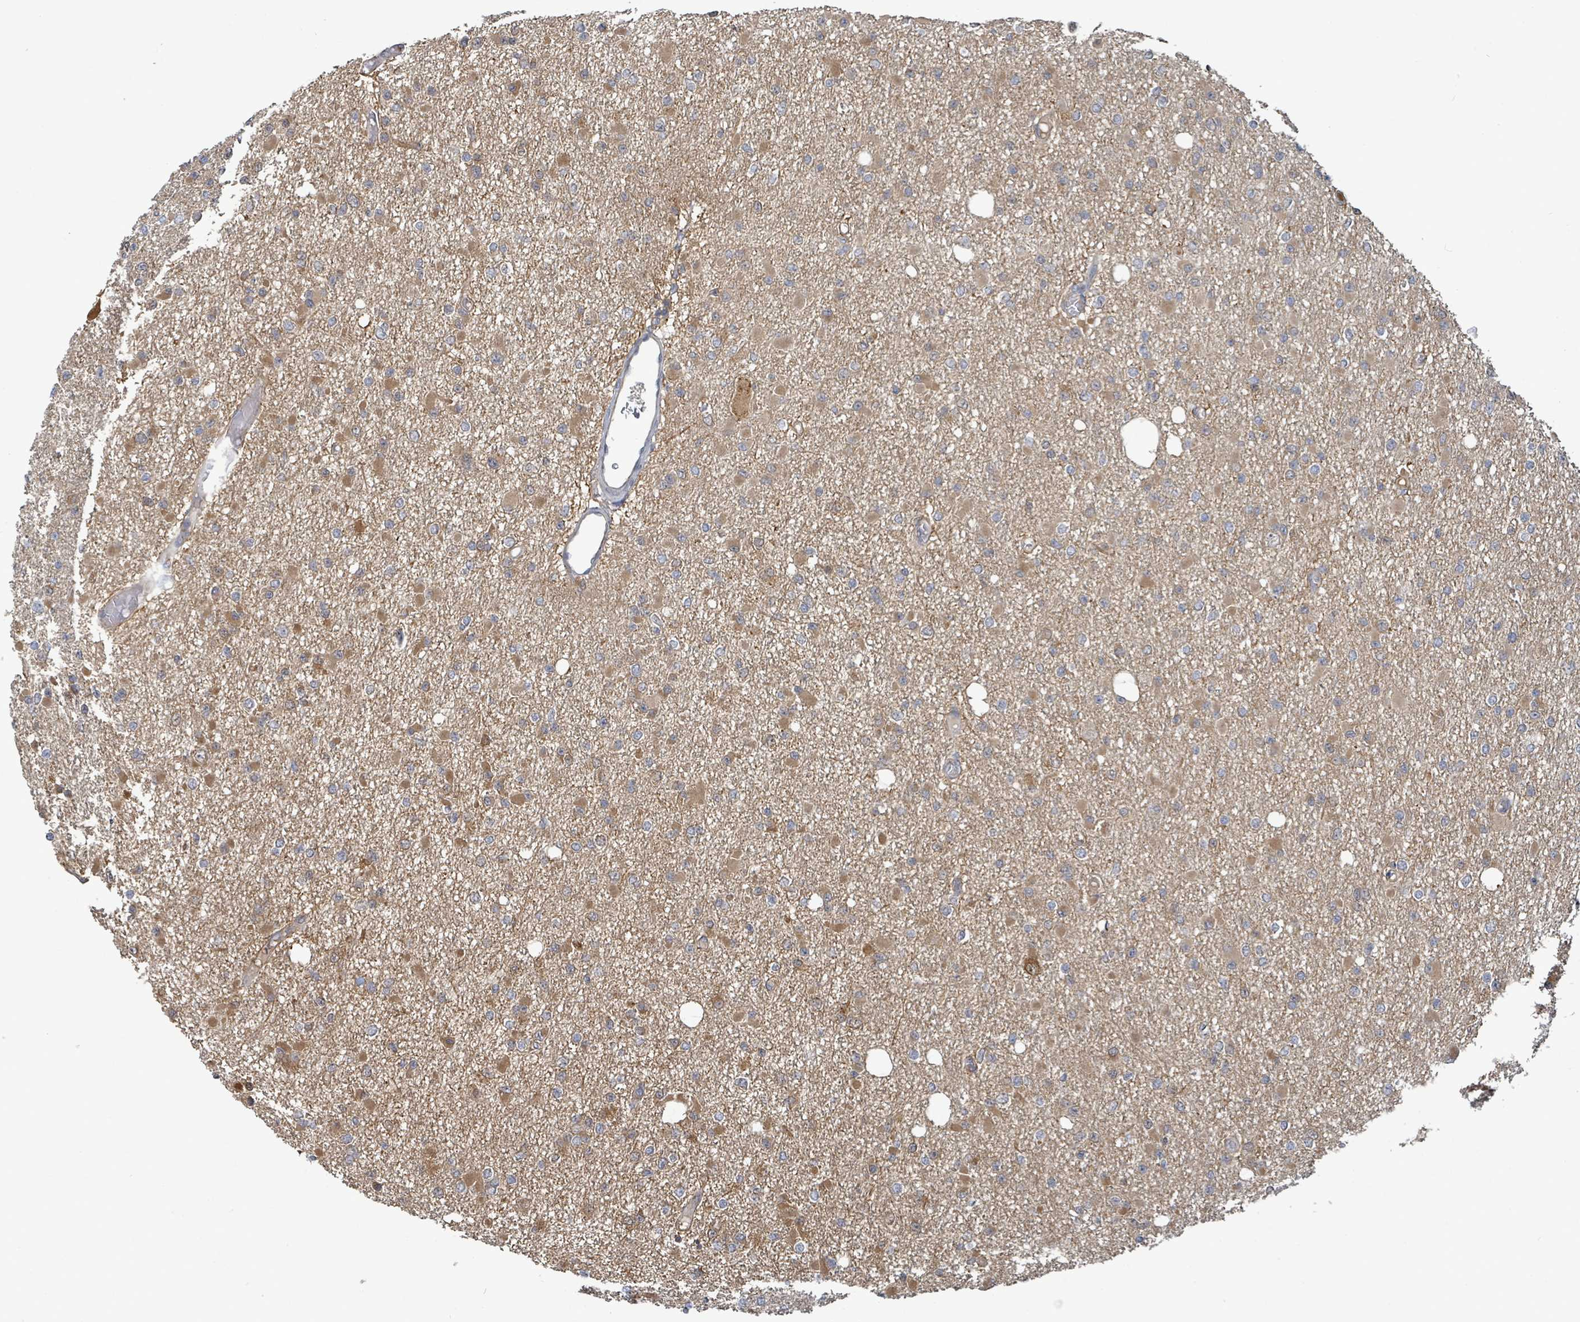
{"staining": {"intensity": "weak", "quantity": "25%-75%", "location": "cytoplasmic/membranous"}, "tissue": "glioma", "cell_type": "Tumor cells", "image_type": "cancer", "snomed": [{"axis": "morphology", "description": "Glioma, malignant, Low grade"}, {"axis": "topography", "description": "Brain"}], "caption": "Protein analysis of glioma tissue displays weak cytoplasmic/membranous staining in about 25%-75% of tumor cells.", "gene": "PGAM1", "patient": {"sex": "female", "age": 22}}